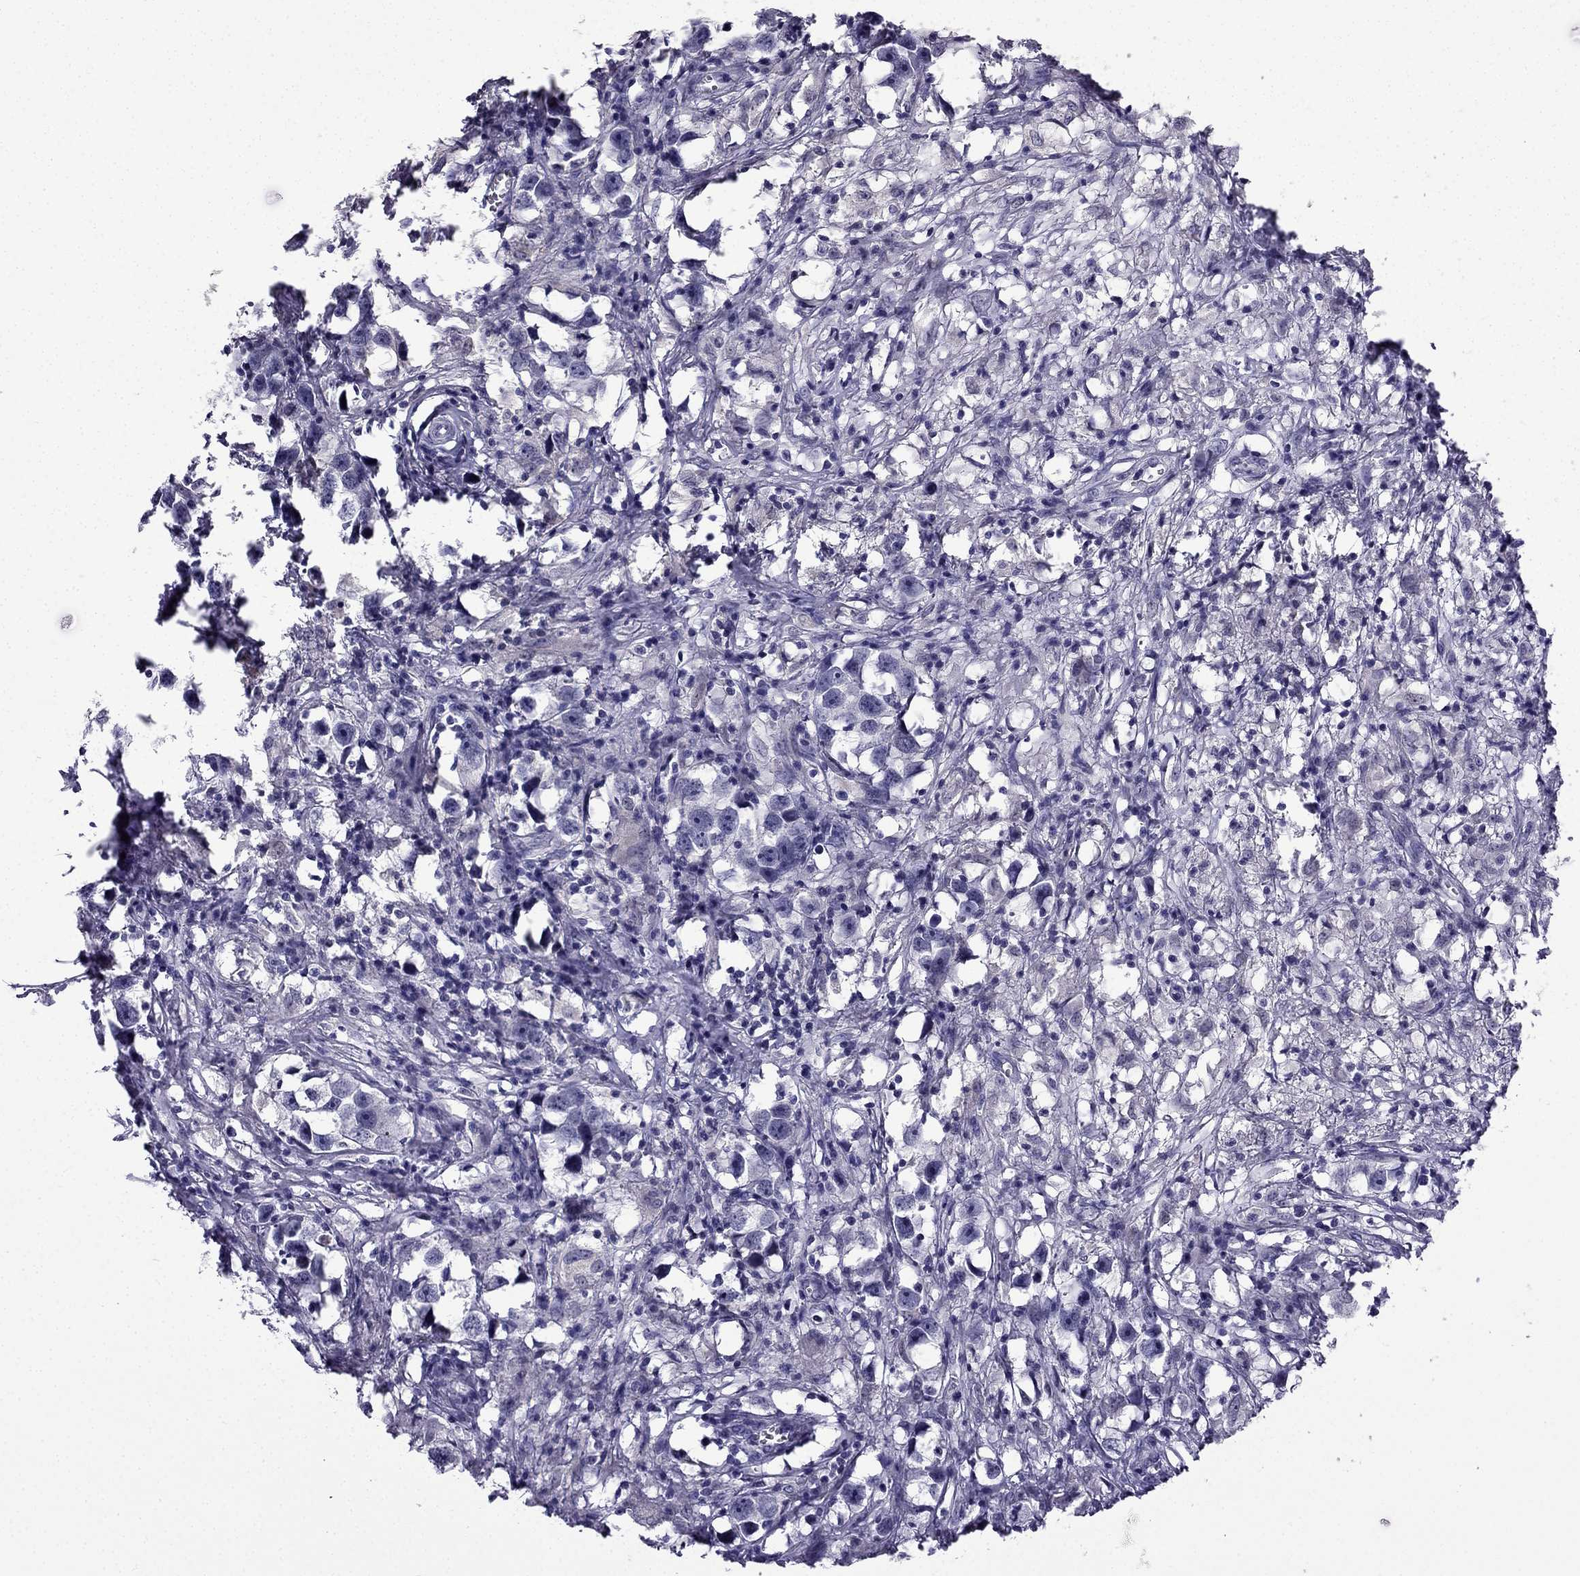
{"staining": {"intensity": "negative", "quantity": "none", "location": "none"}, "tissue": "testis cancer", "cell_type": "Tumor cells", "image_type": "cancer", "snomed": [{"axis": "morphology", "description": "Seminoma, NOS"}, {"axis": "topography", "description": "Testis"}], "caption": "DAB immunohistochemical staining of testis seminoma shows no significant staining in tumor cells.", "gene": "SLC6A2", "patient": {"sex": "male", "age": 49}}